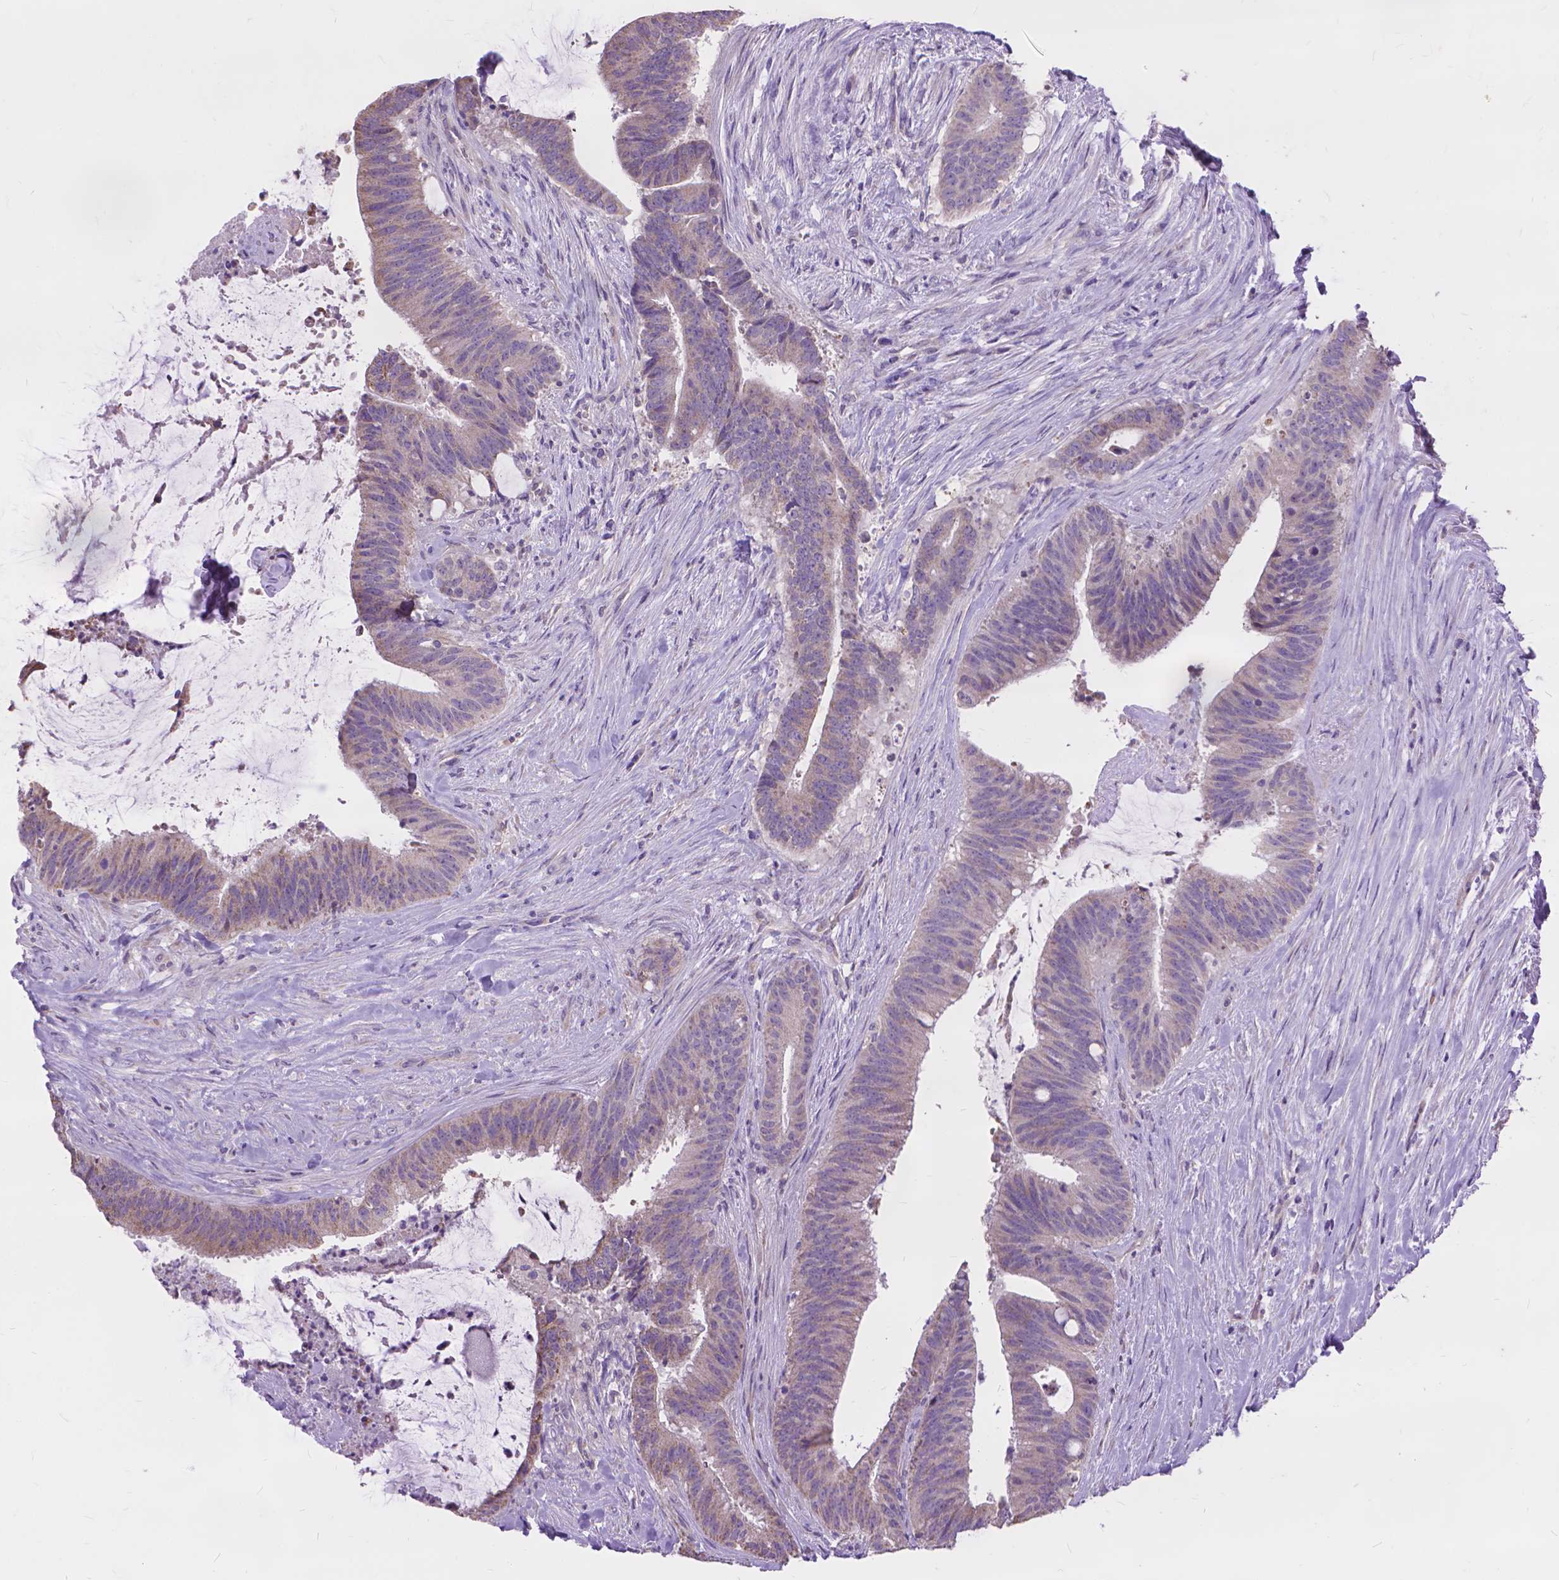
{"staining": {"intensity": "weak", "quantity": "25%-75%", "location": "cytoplasmic/membranous"}, "tissue": "colorectal cancer", "cell_type": "Tumor cells", "image_type": "cancer", "snomed": [{"axis": "morphology", "description": "Adenocarcinoma, NOS"}, {"axis": "topography", "description": "Colon"}], "caption": "Tumor cells reveal weak cytoplasmic/membranous expression in approximately 25%-75% of cells in colorectal adenocarcinoma. (IHC, brightfield microscopy, high magnification).", "gene": "SYN1", "patient": {"sex": "female", "age": 43}}